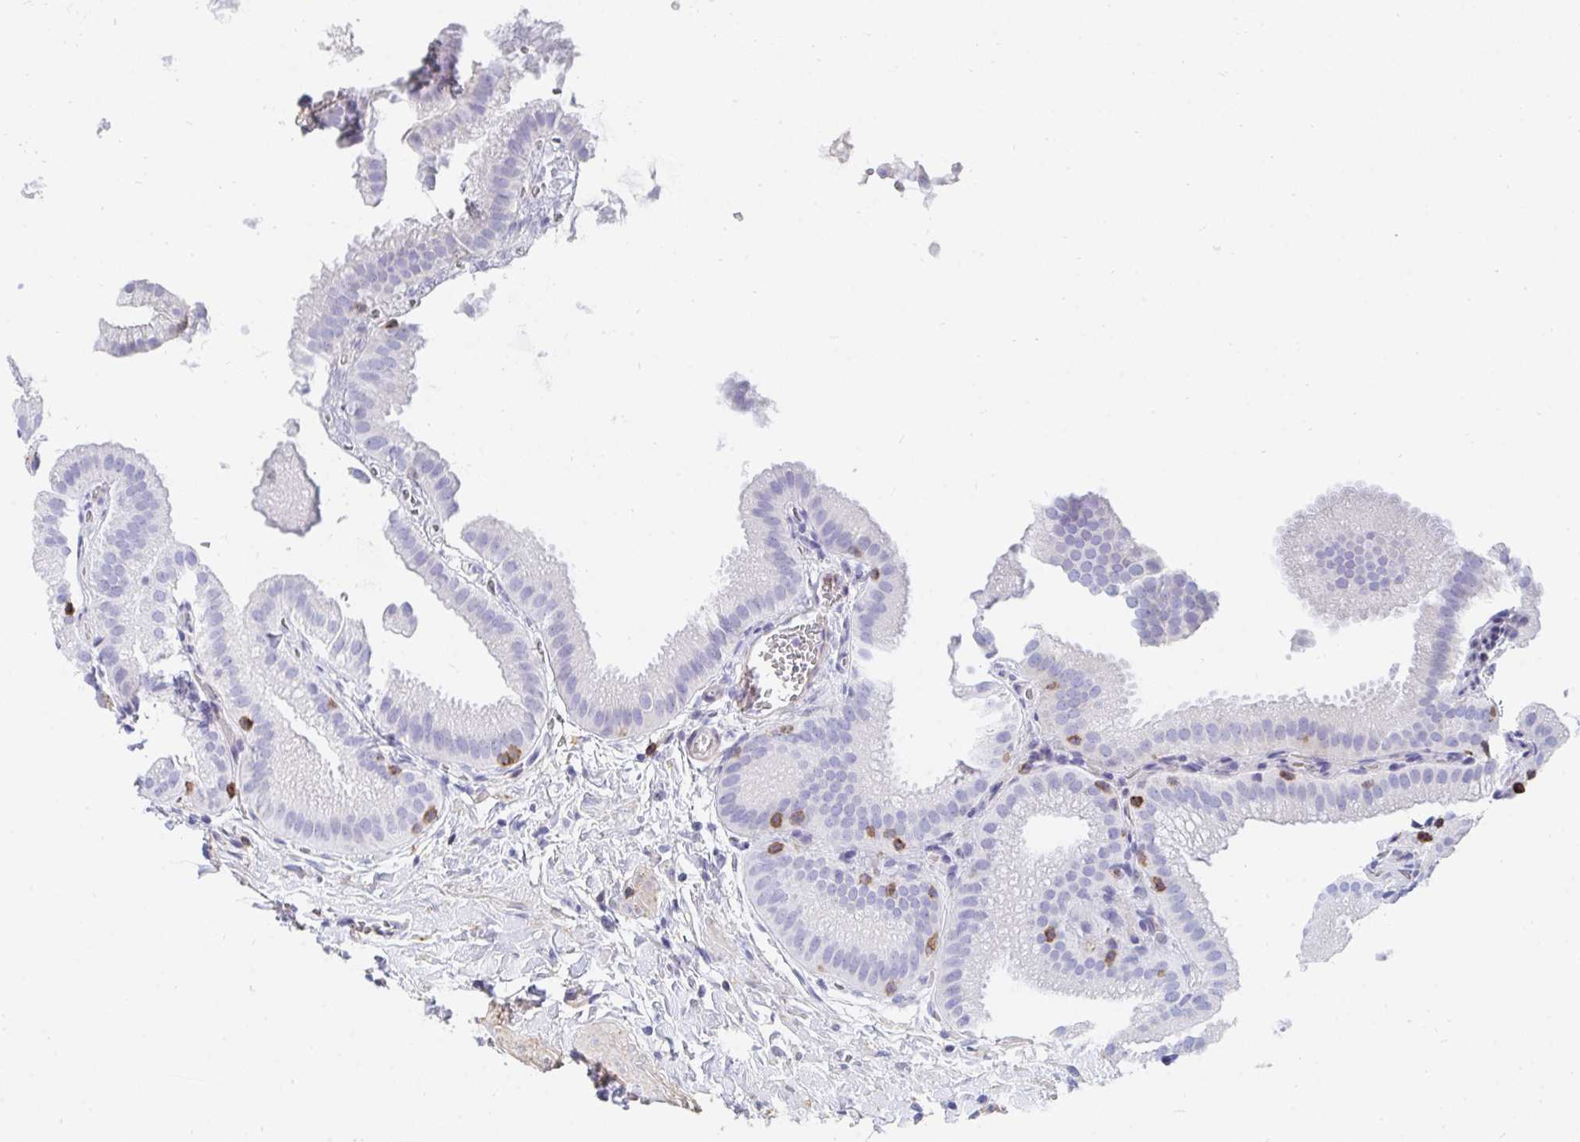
{"staining": {"intensity": "negative", "quantity": "none", "location": "none"}, "tissue": "gallbladder", "cell_type": "Glandular cells", "image_type": "normal", "snomed": [{"axis": "morphology", "description": "Normal tissue, NOS"}, {"axis": "topography", "description": "Gallbladder"}], "caption": "Immunohistochemistry (IHC) micrograph of benign gallbladder: human gallbladder stained with DAB (3,3'-diaminobenzidine) exhibits no significant protein positivity in glandular cells. (Brightfield microscopy of DAB (3,3'-diaminobenzidine) immunohistochemistry (IHC) at high magnification).", "gene": "CD7", "patient": {"sex": "female", "age": 63}}